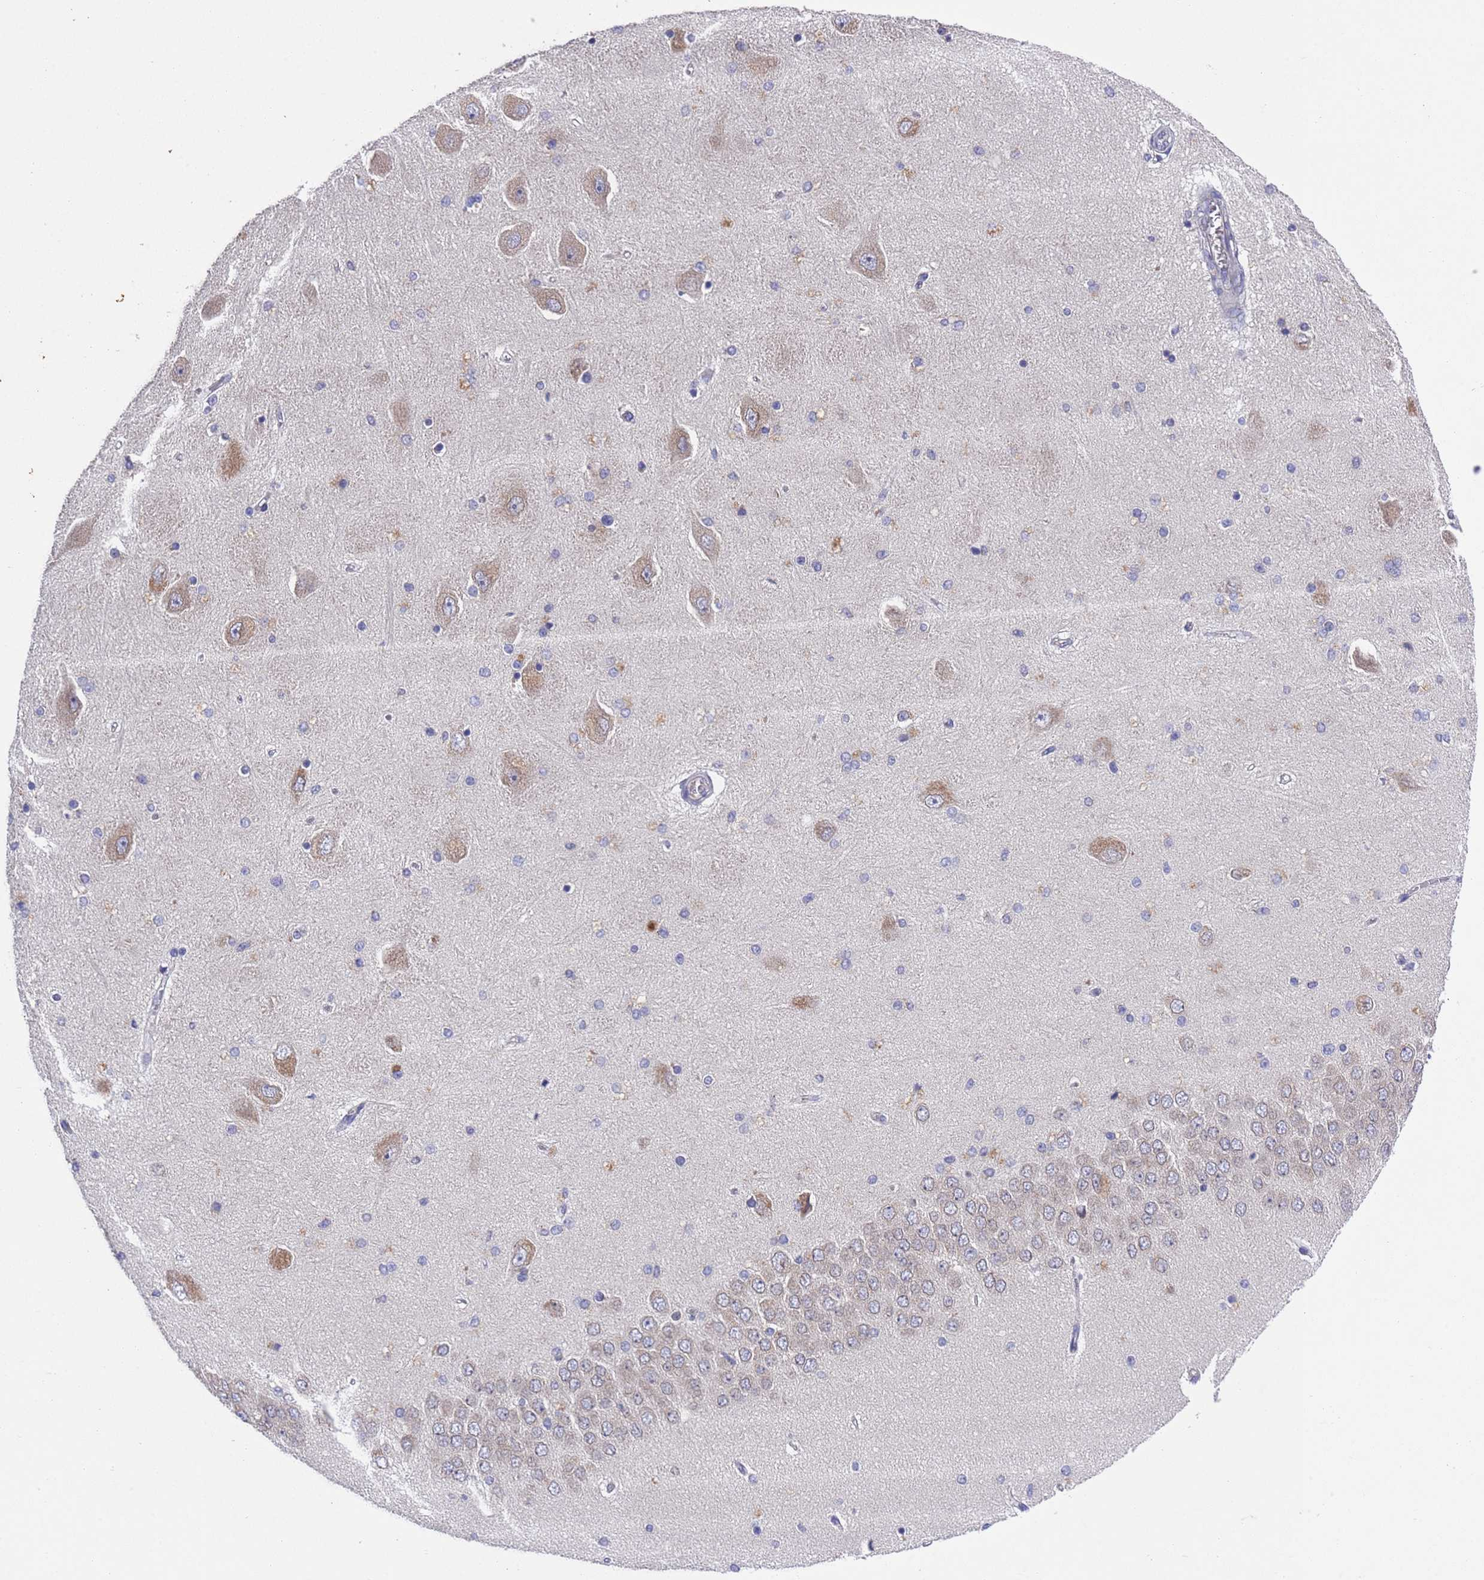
{"staining": {"intensity": "negative", "quantity": "none", "location": "none"}, "tissue": "hippocampus", "cell_type": "Glial cells", "image_type": "normal", "snomed": [{"axis": "morphology", "description": "Normal tissue, NOS"}, {"axis": "topography", "description": "Hippocampus"}], "caption": "IHC histopathology image of benign hippocampus: human hippocampus stained with DAB (3,3'-diaminobenzidine) demonstrates no significant protein expression in glial cells.", "gene": "DCAF12L1", "patient": {"sex": "female", "age": 54}}